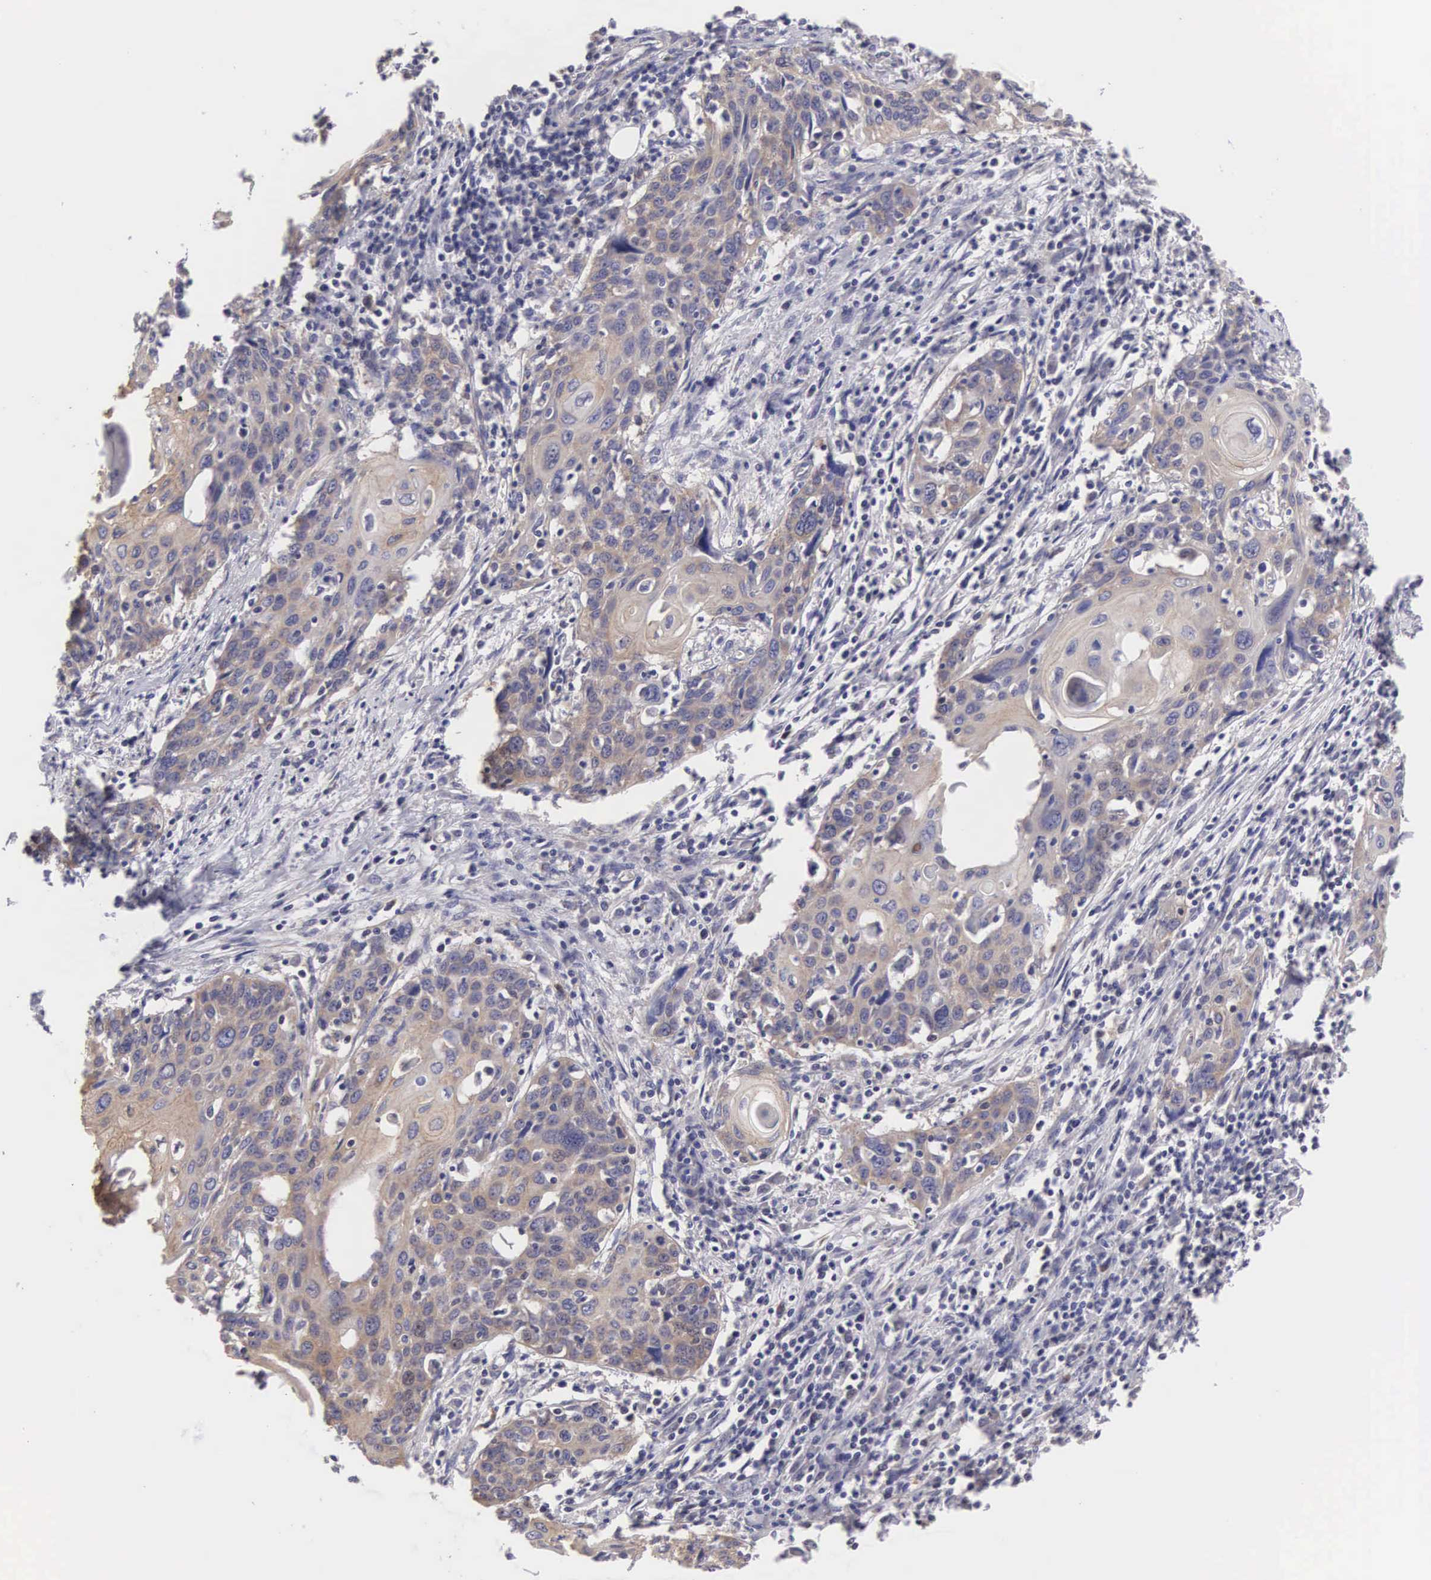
{"staining": {"intensity": "weak", "quantity": "25%-75%", "location": "cytoplasmic/membranous"}, "tissue": "cervical cancer", "cell_type": "Tumor cells", "image_type": "cancer", "snomed": [{"axis": "morphology", "description": "Squamous cell carcinoma, NOS"}, {"axis": "topography", "description": "Cervix"}], "caption": "Cervical cancer stained for a protein reveals weak cytoplasmic/membranous positivity in tumor cells.", "gene": "TXLNG", "patient": {"sex": "female", "age": 41}}